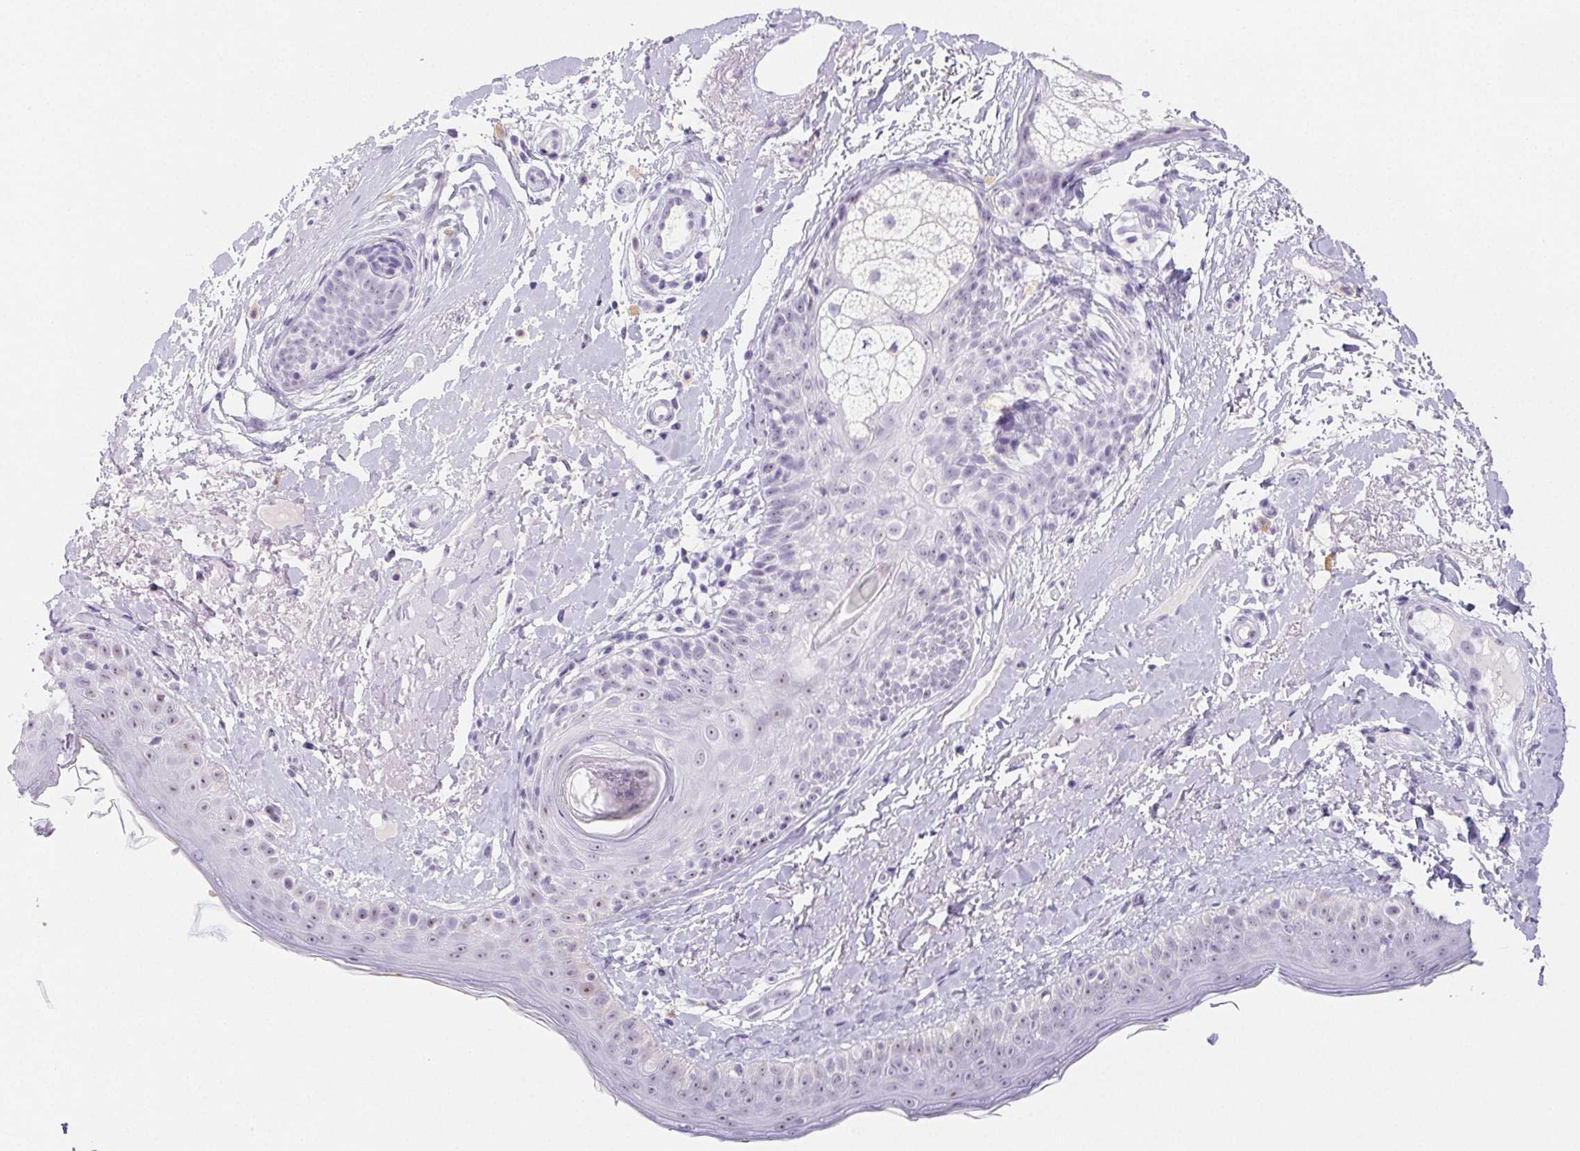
{"staining": {"intensity": "negative", "quantity": "none", "location": "none"}, "tissue": "skin", "cell_type": "Fibroblasts", "image_type": "normal", "snomed": [{"axis": "morphology", "description": "Normal tissue, NOS"}, {"axis": "topography", "description": "Skin"}], "caption": "Photomicrograph shows no protein positivity in fibroblasts of normal skin. (DAB immunohistochemistry visualized using brightfield microscopy, high magnification).", "gene": "ST8SIA3", "patient": {"sex": "male", "age": 73}}